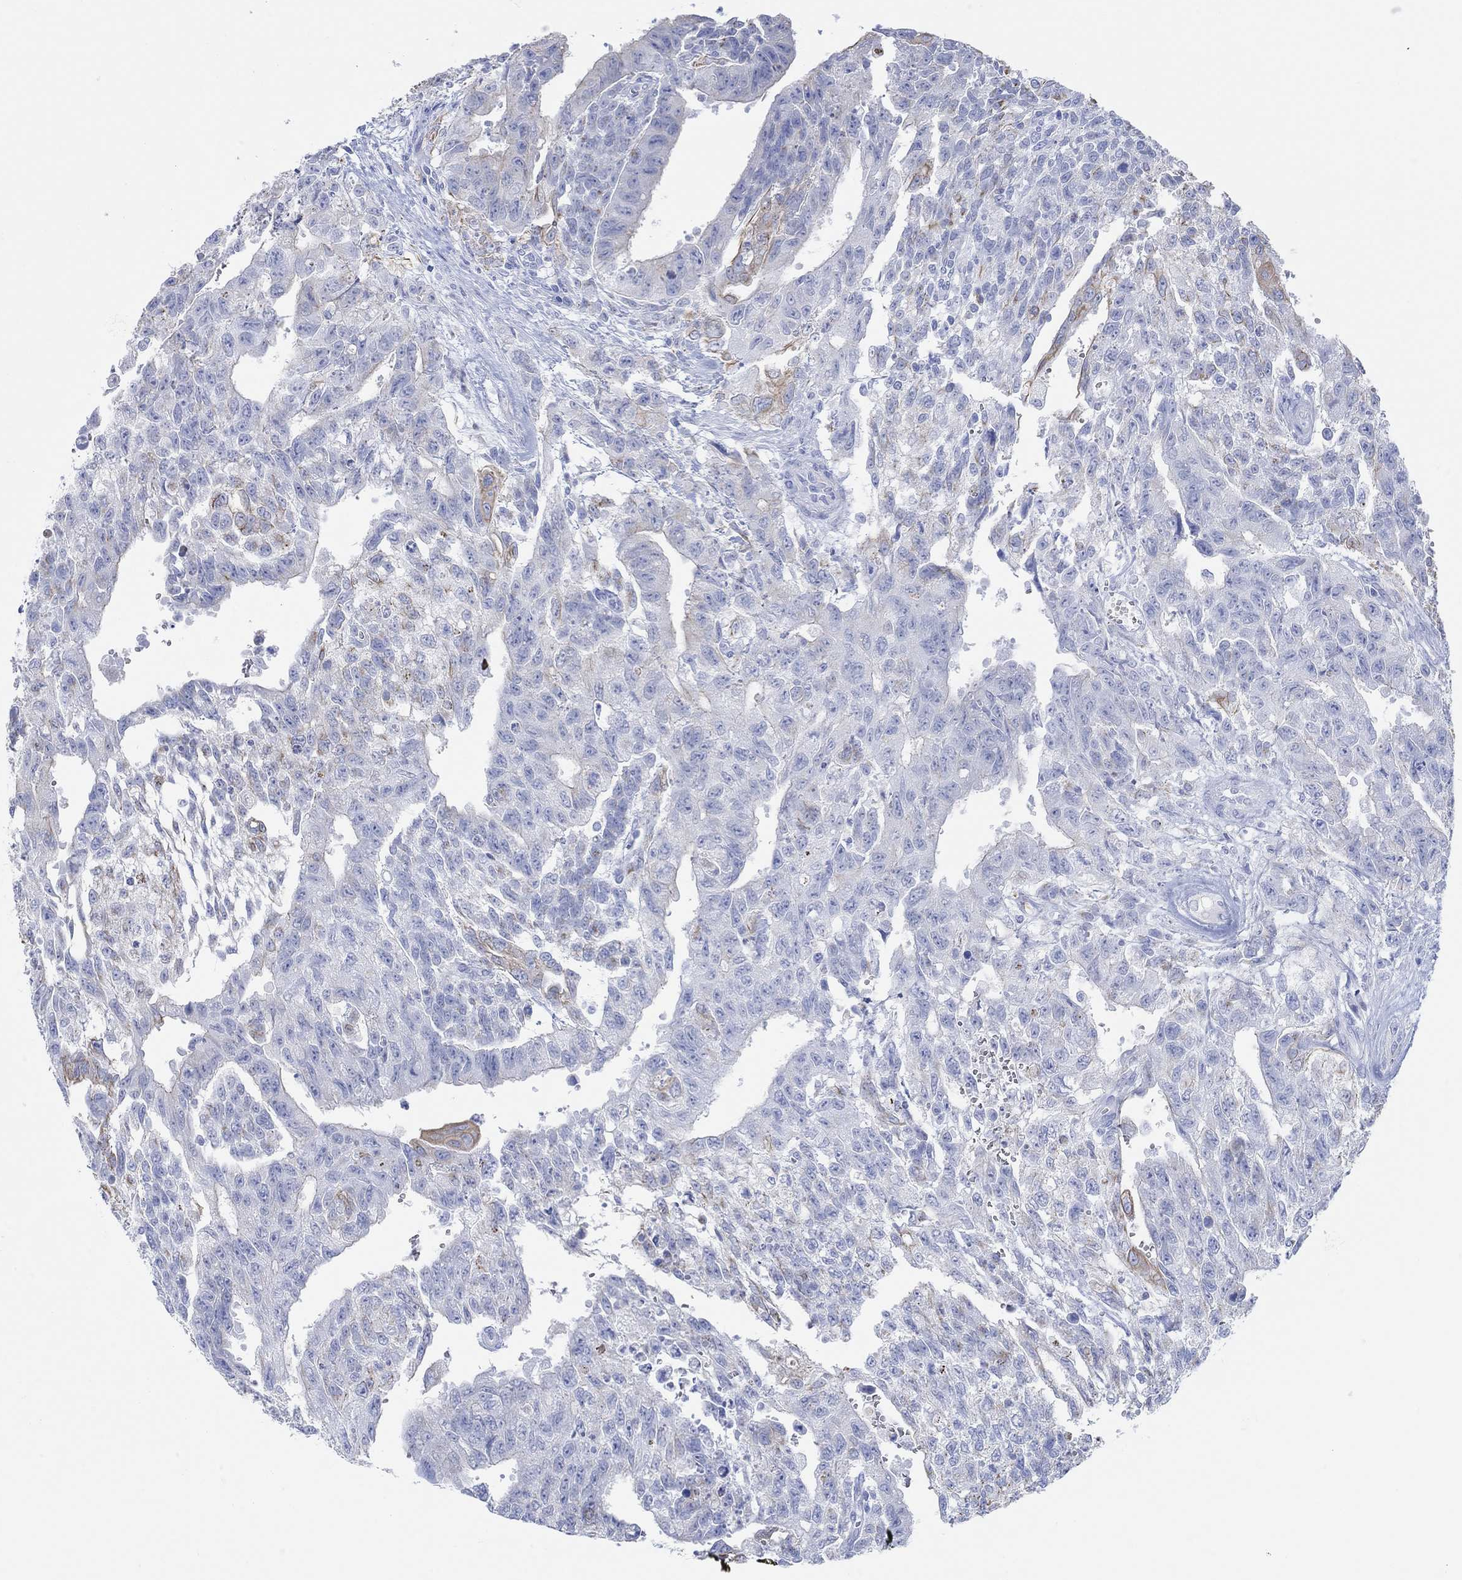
{"staining": {"intensity": "weak", "quantity": "<25%", "location": "cytoplasmic/membranous"}, "tissue": "testis cancer", "cell_type": "Tumor cells", "image_type": "cancer", "snomed": [{"axis": "morphology", "description": "Carcinoma, Embryonal, NOS"}, {"axis": "topography", "description": "Testis"}], "caption": "Tumor cells are negative for brown protein staining in testis cancer (embryonal carcinoma). The staining is performed using DAB (3,3'-diaminobenzidine) brown chromogen with nuclei counter-stained in using hematoxylin.", "gene": "AK8", "patient": {"sex": "male", "age": 24}}